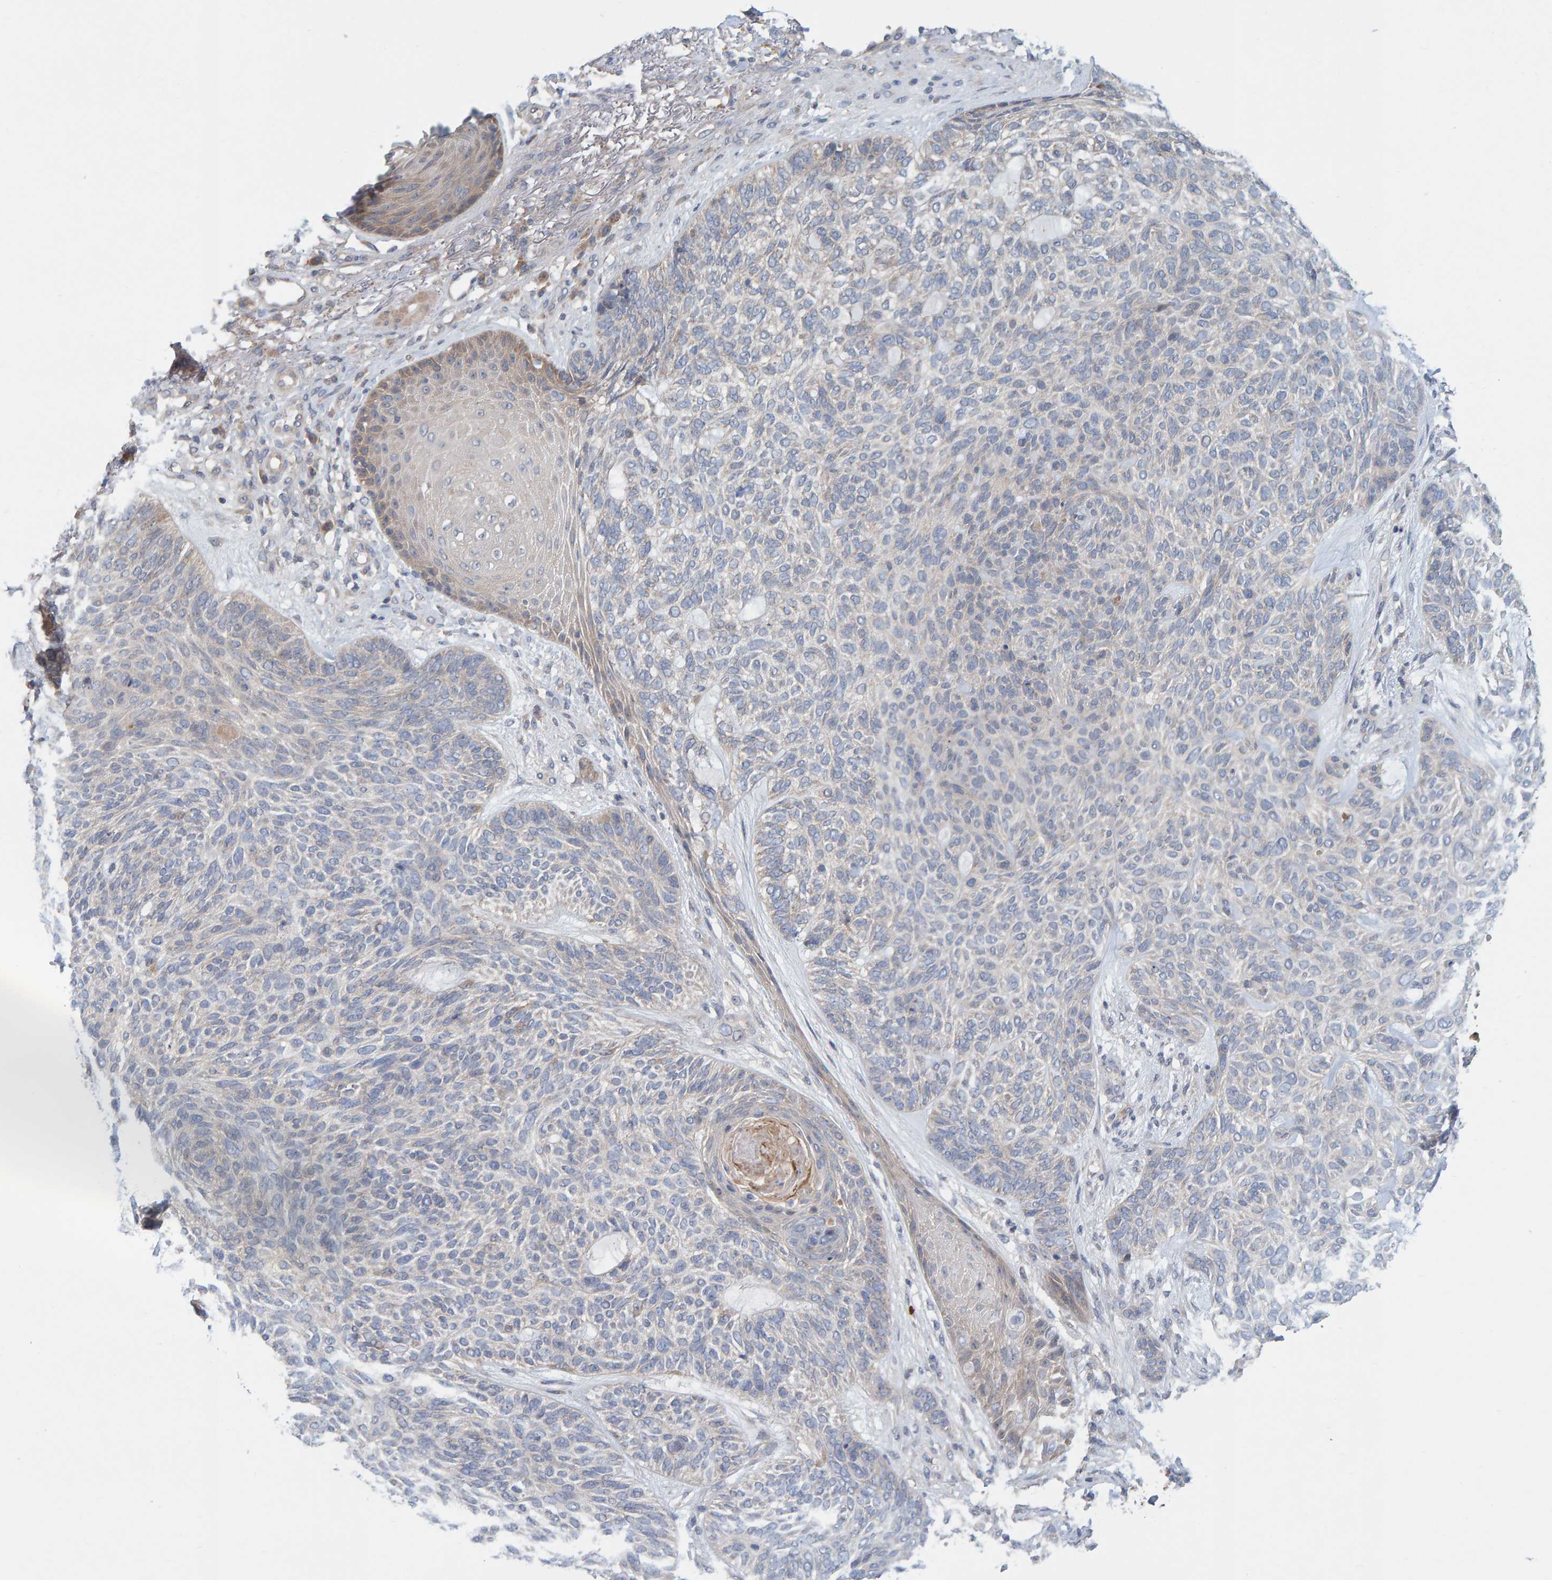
{"staining": {"intensity": "negative", "quantity": "none", "location": "none"}, "tissue": "skin cancer", "cell_type": "Tumor cells", "image_type": "cancer", "snomed": [{"axis": "morphology", "description": "Basal cell carcinoma"}, {"axis": "topography", "description": "Skin"}], "caption": "This is an immunohistochemistry (IHC) image of human skin cancer (basal cell carcinoma). There is no expression in tumor cells.", "gene": "TATDN1", "patient": {"sex": "male", "age": 55}}